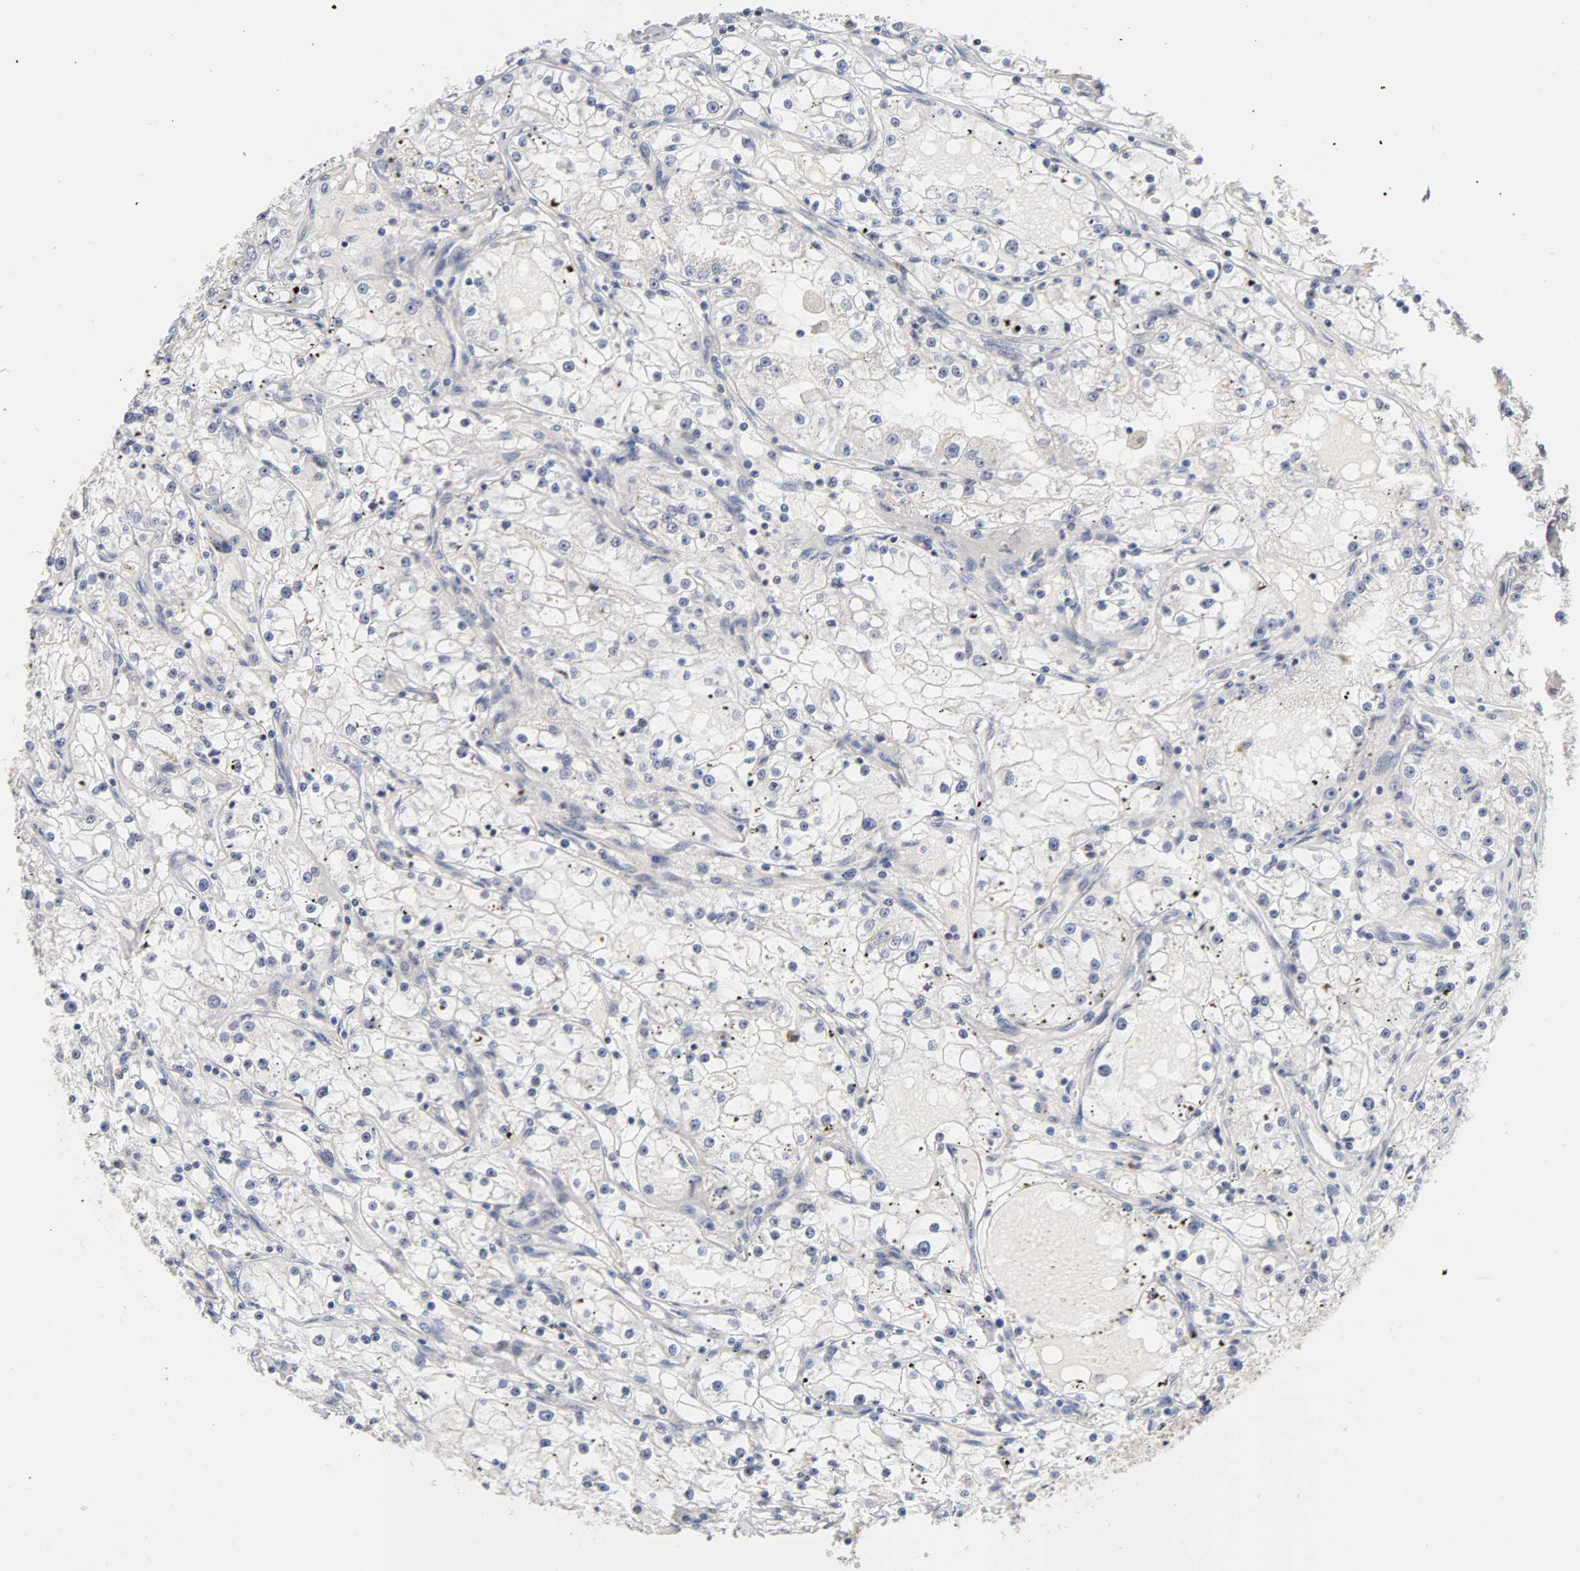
{"staining": {"intensity": "negative", "quantity": "none", "location": "none"}, "tissue": "renal cancer", "cell_type": "Tumor cells", "image_type": "cancer", "snomed": [{"axis": "morphology", "description": "Adenocarcinoma, NOS"}, {"axis": "topography", "description": "Kidney"}], "caption": "High magnification brightfield microscopy of renal adenocarcinoma stained with DAB (3,3'-diaminobenzidine) (brown) and counterstained with hematoxylin (blue): tumor cells show no significant positivity.", "gene": "UBE2M", "patient": {"sex": "male", "age": 56}}